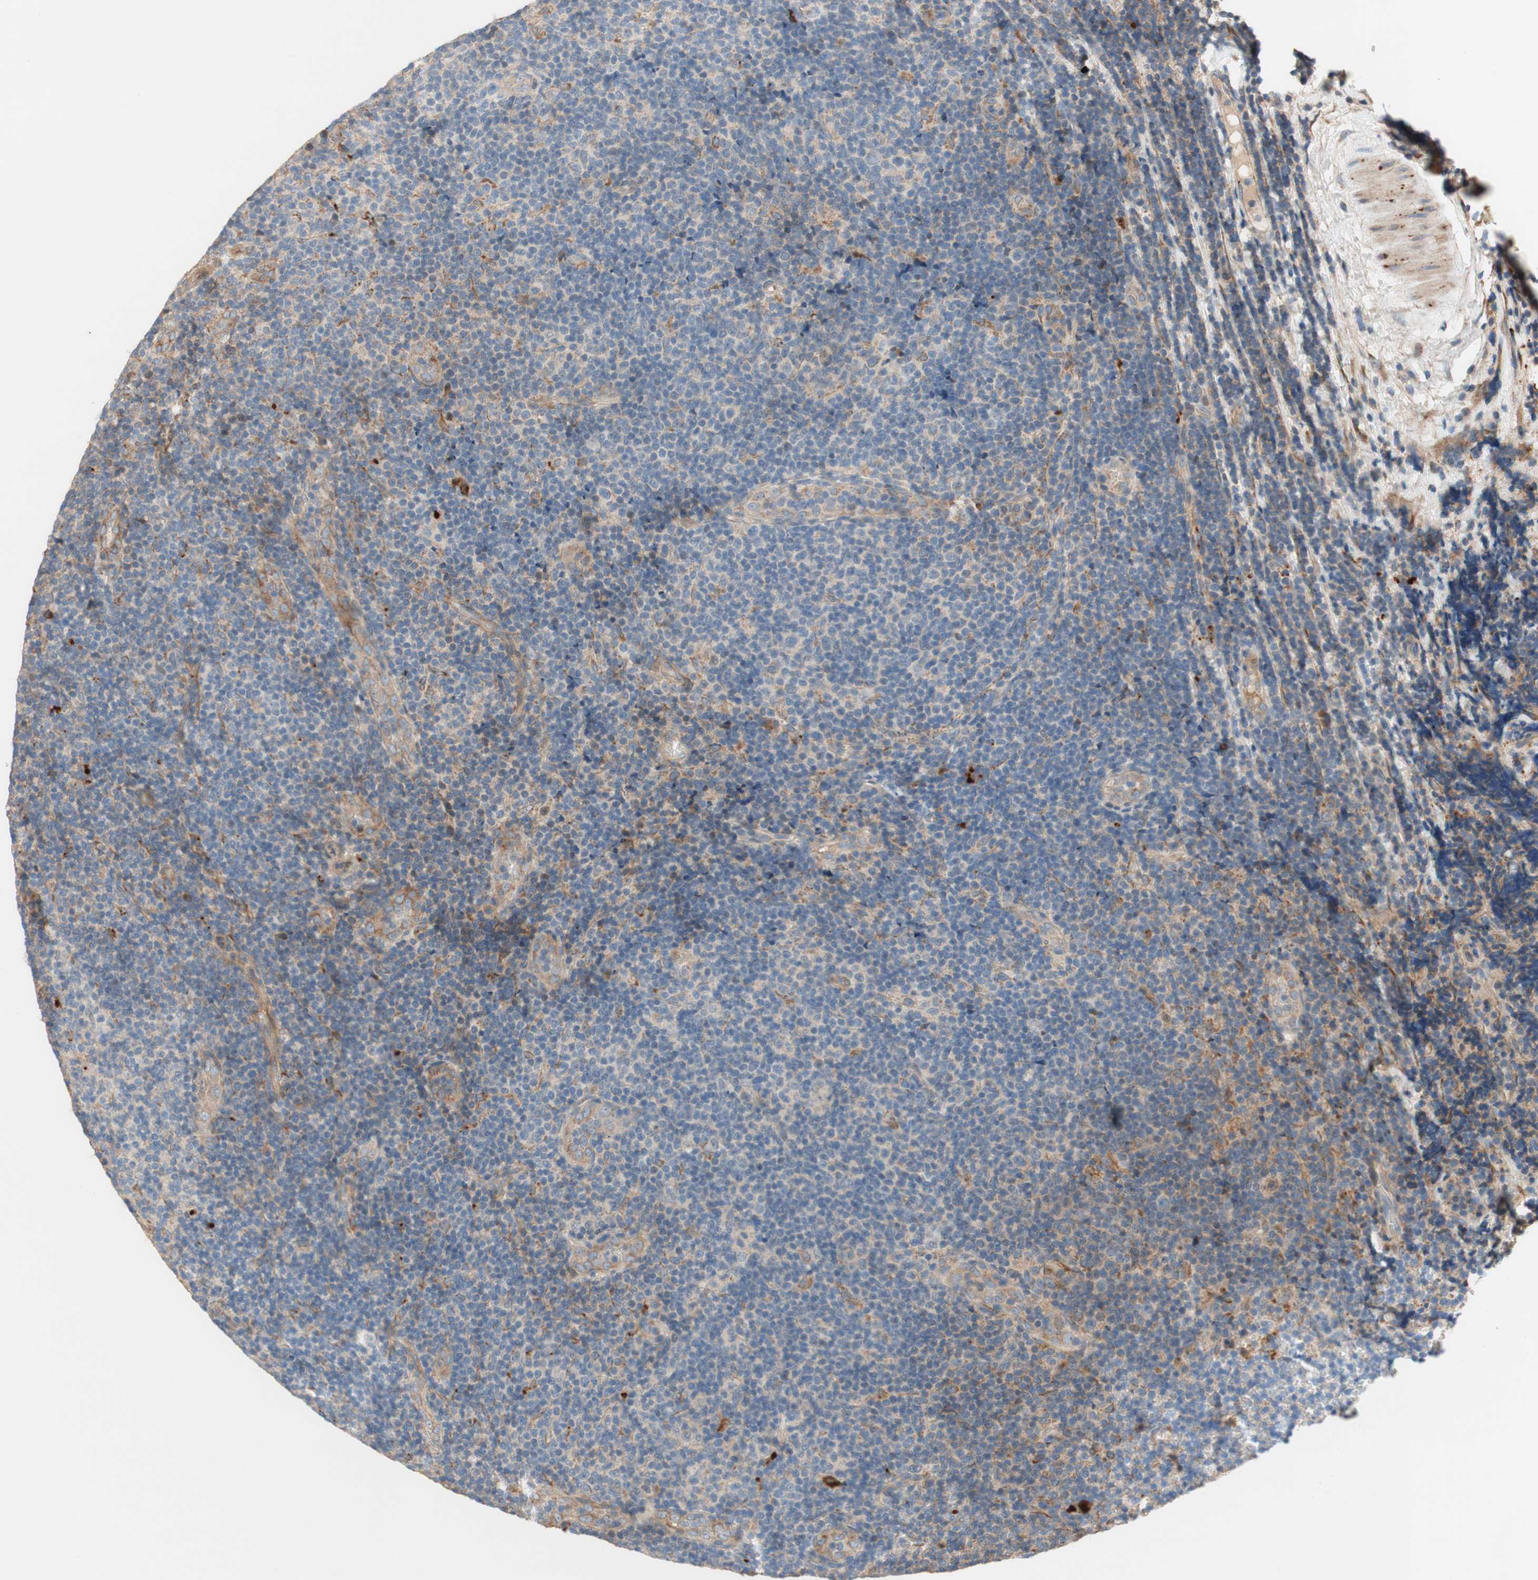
{"staining": {"intensity": "negative", "quantity": "none", "location": "none"}, "tissue": "lymphoma", "cell_type": "Tumor cells", "image_type": "cancer", "snomed": [{"axis": "morphology", "description": "Malignant lymphoma, non-Hodgkin's type, Low grade"}, {"axis": "topography", "description": "Lymph node"}], "caption": "The micrograph demonstrates no staining of tumor cells in lymphoma. (DAB (3,3'-diaminobenzidine) immunohistochemistry (IHC), high magnification).", "gene": "PTPN21", "patient": {"sex": "male", "age": 83}}